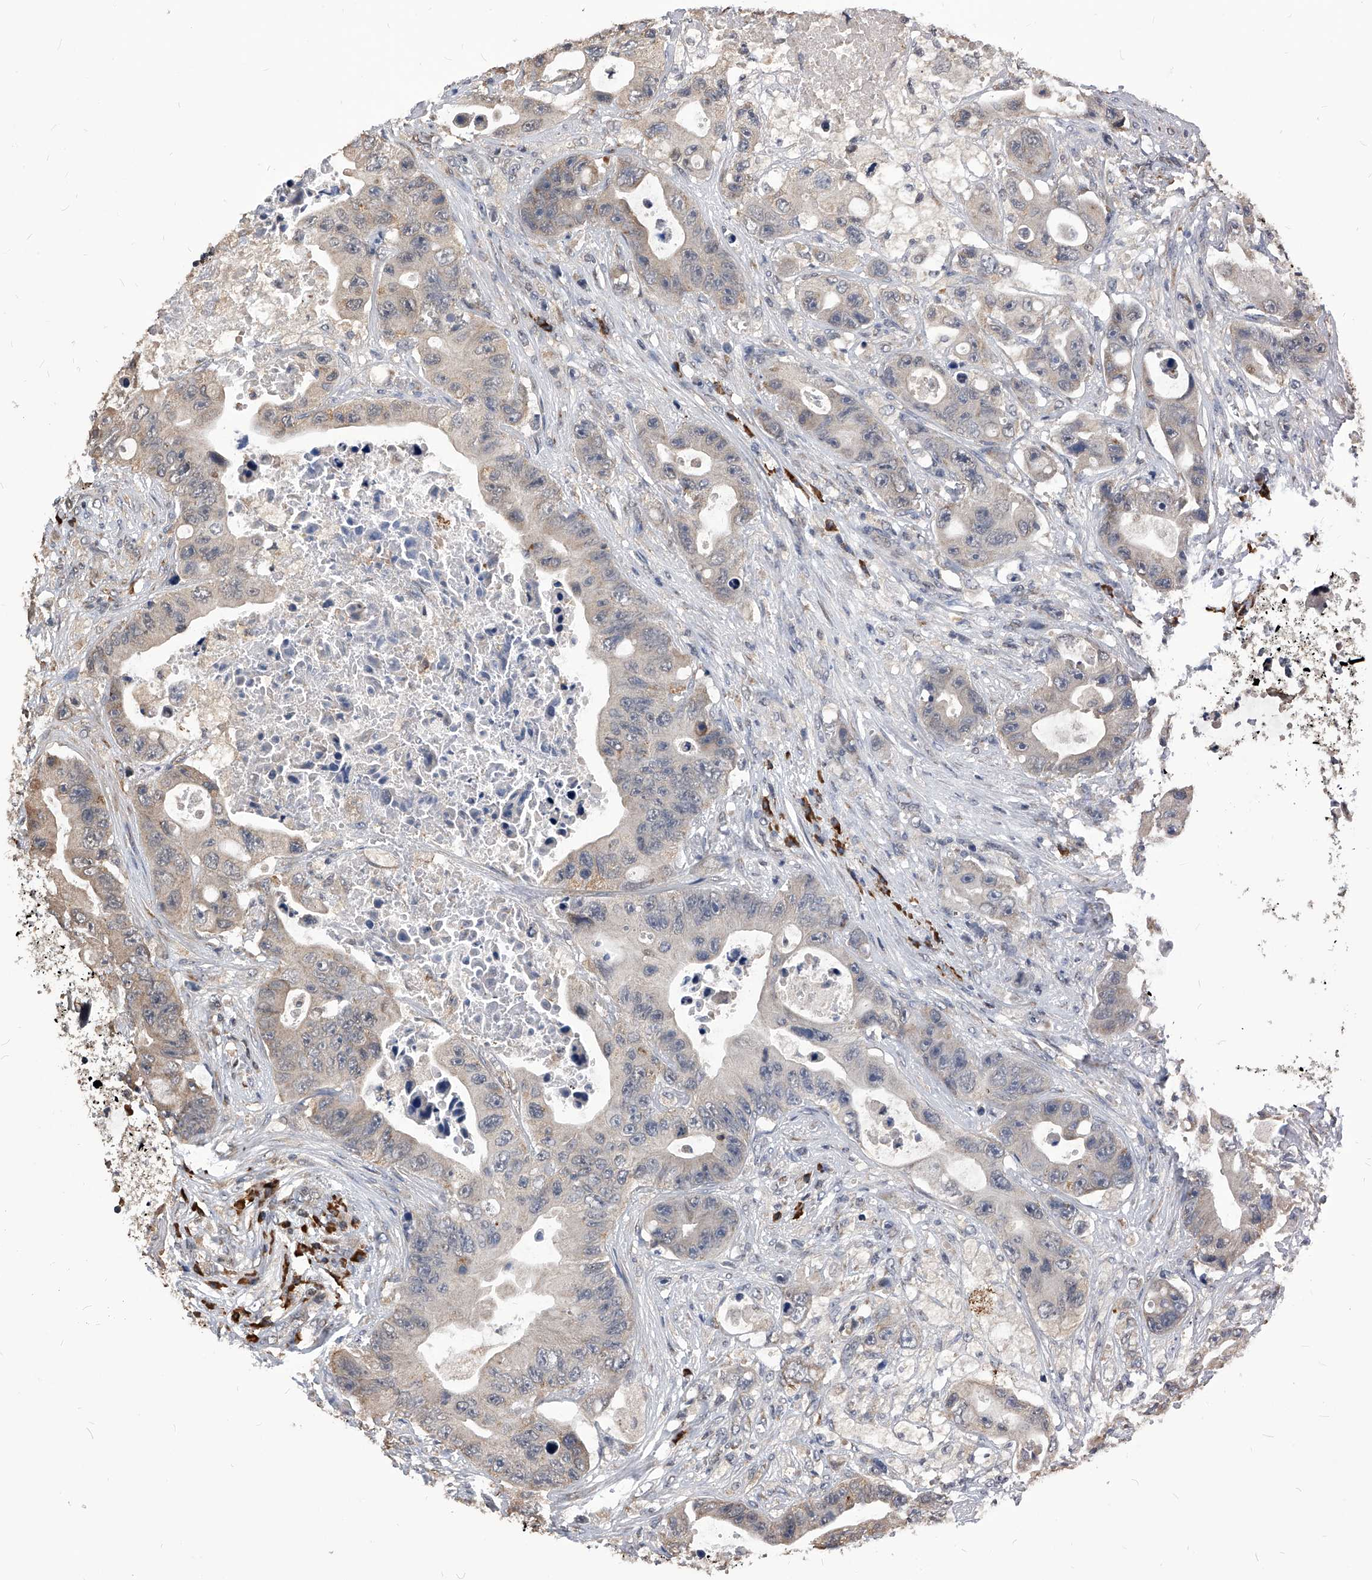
{"staining": {"intensity": "negative", "quantity": "none", "location": "none"}, "tissue": "colorectal cancer", "cell_type": "Tumor cells", "image_type": "cancer", "snomed": [{"axis": "morphology", "description": "Adenocarcinoma, NOS"}, {"axis": "topography", "description": "Colon"}], "caption": "The immunohistochemistry (IHC) micrograph has no significant expression in tumor cells of colorectal cancer (adenocarcinoma) tissue.", "gene": "ID1", "patient": {"sex": "female", "age": 46}}